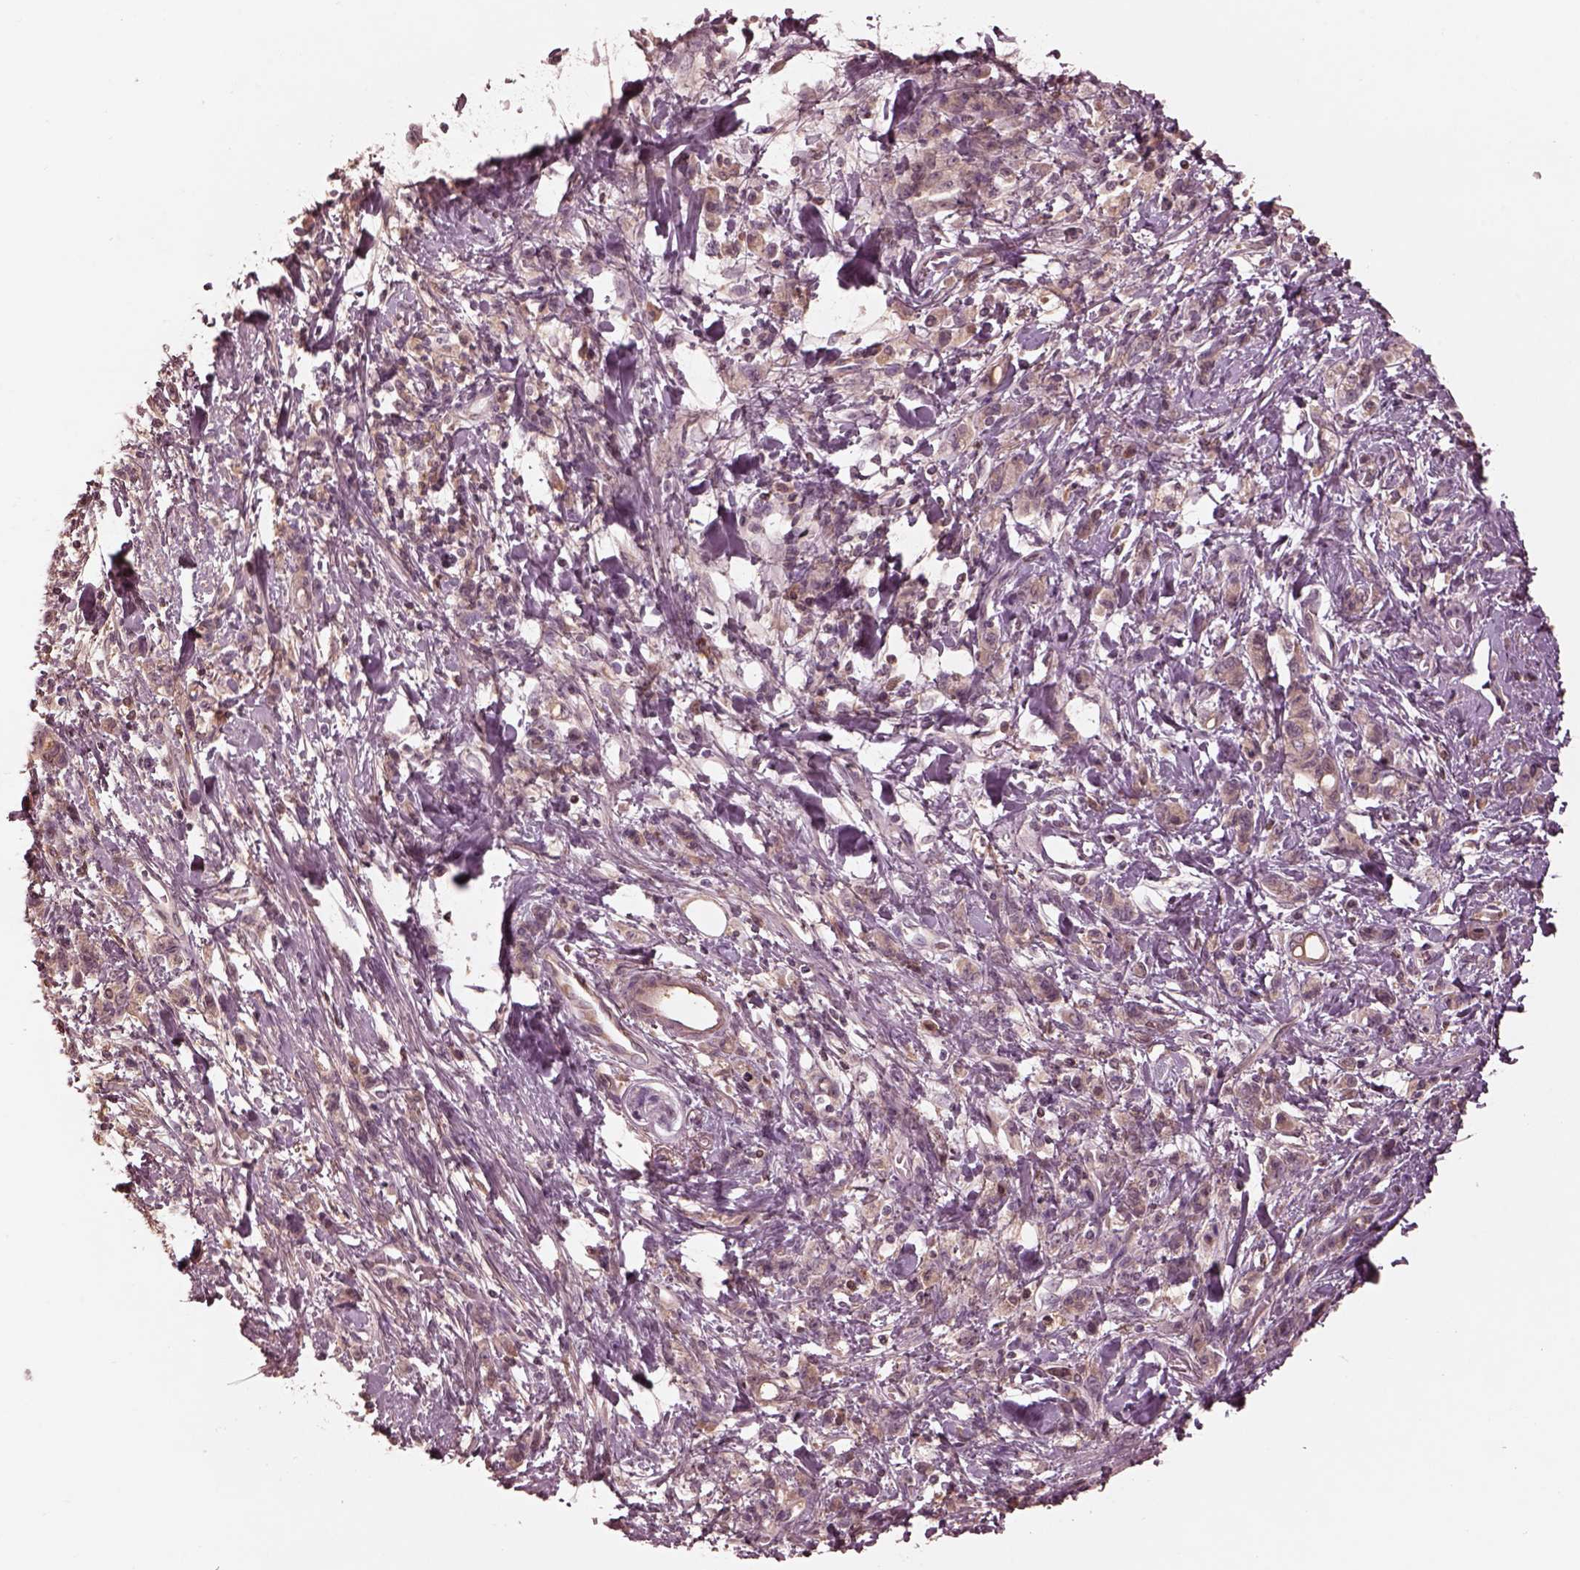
{"staining": {"intensity": "weak", "quantity": ">75%", "location": "cytoplasmic/membranous"}, "tissue": "stomach cancer", "cell_type": "Tumor cells", "image_type": "cancer", "snomed": [{"axis": "morphology", "description": "Adenocarcinoma, NOS"}, {"axis": "topography", "description": "Stomach"}], "caption": "Immunohistochemical staining of stomach adenocarcinoma demonstrates low levels of weak cytoplasmic/membranous protein staining in approximately >75% of tumor cells. (DAB (3,3'-diaminobenzidine) = brown stain, brightfield microscopy at high magnification).", "gene": "TF", "patient": {"sex": "male", "age": 77}}